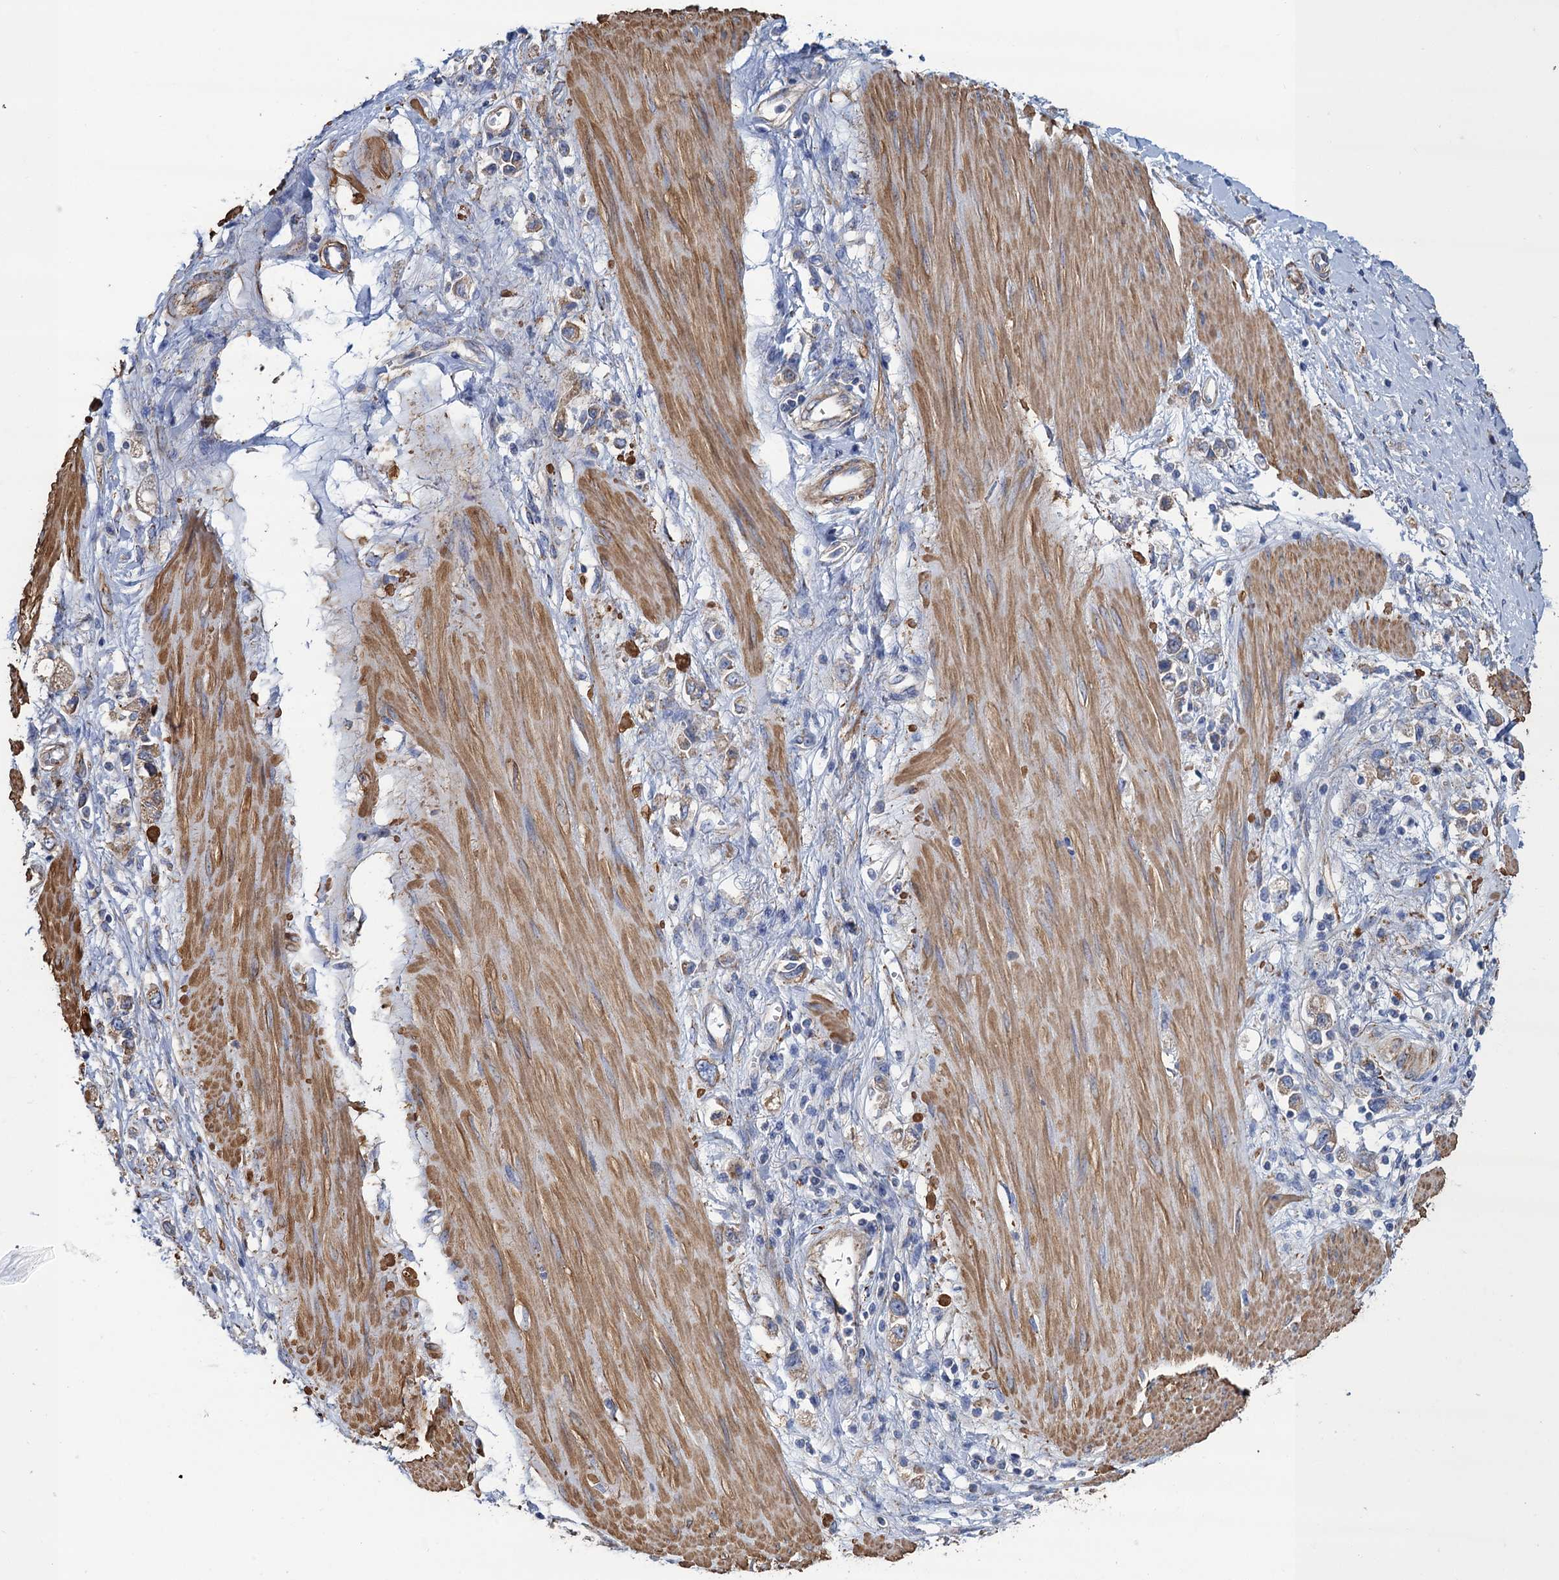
{"staining": {"intensity": "weak", "quantity": ">75%", "location": "cytoplasmic/membranous"}, "tissue": "stomach cancer", "cell_type": "Tumor cells", "image_type": "cancer", "snomed": [{"axis": "morphology", "description": "Adenocarcinoma, NOS"}, {"axis": "topography", "description": "Stomach"}], "caption": "There is low levels of weak cytoplasmic/membranous staining in tumor cells of adenocarcinoma (stomach), as demonstrated by immunohistochemical staining (brown color).", "gene": "GCSH", "patient": {"sex": "female", "age": 76}}